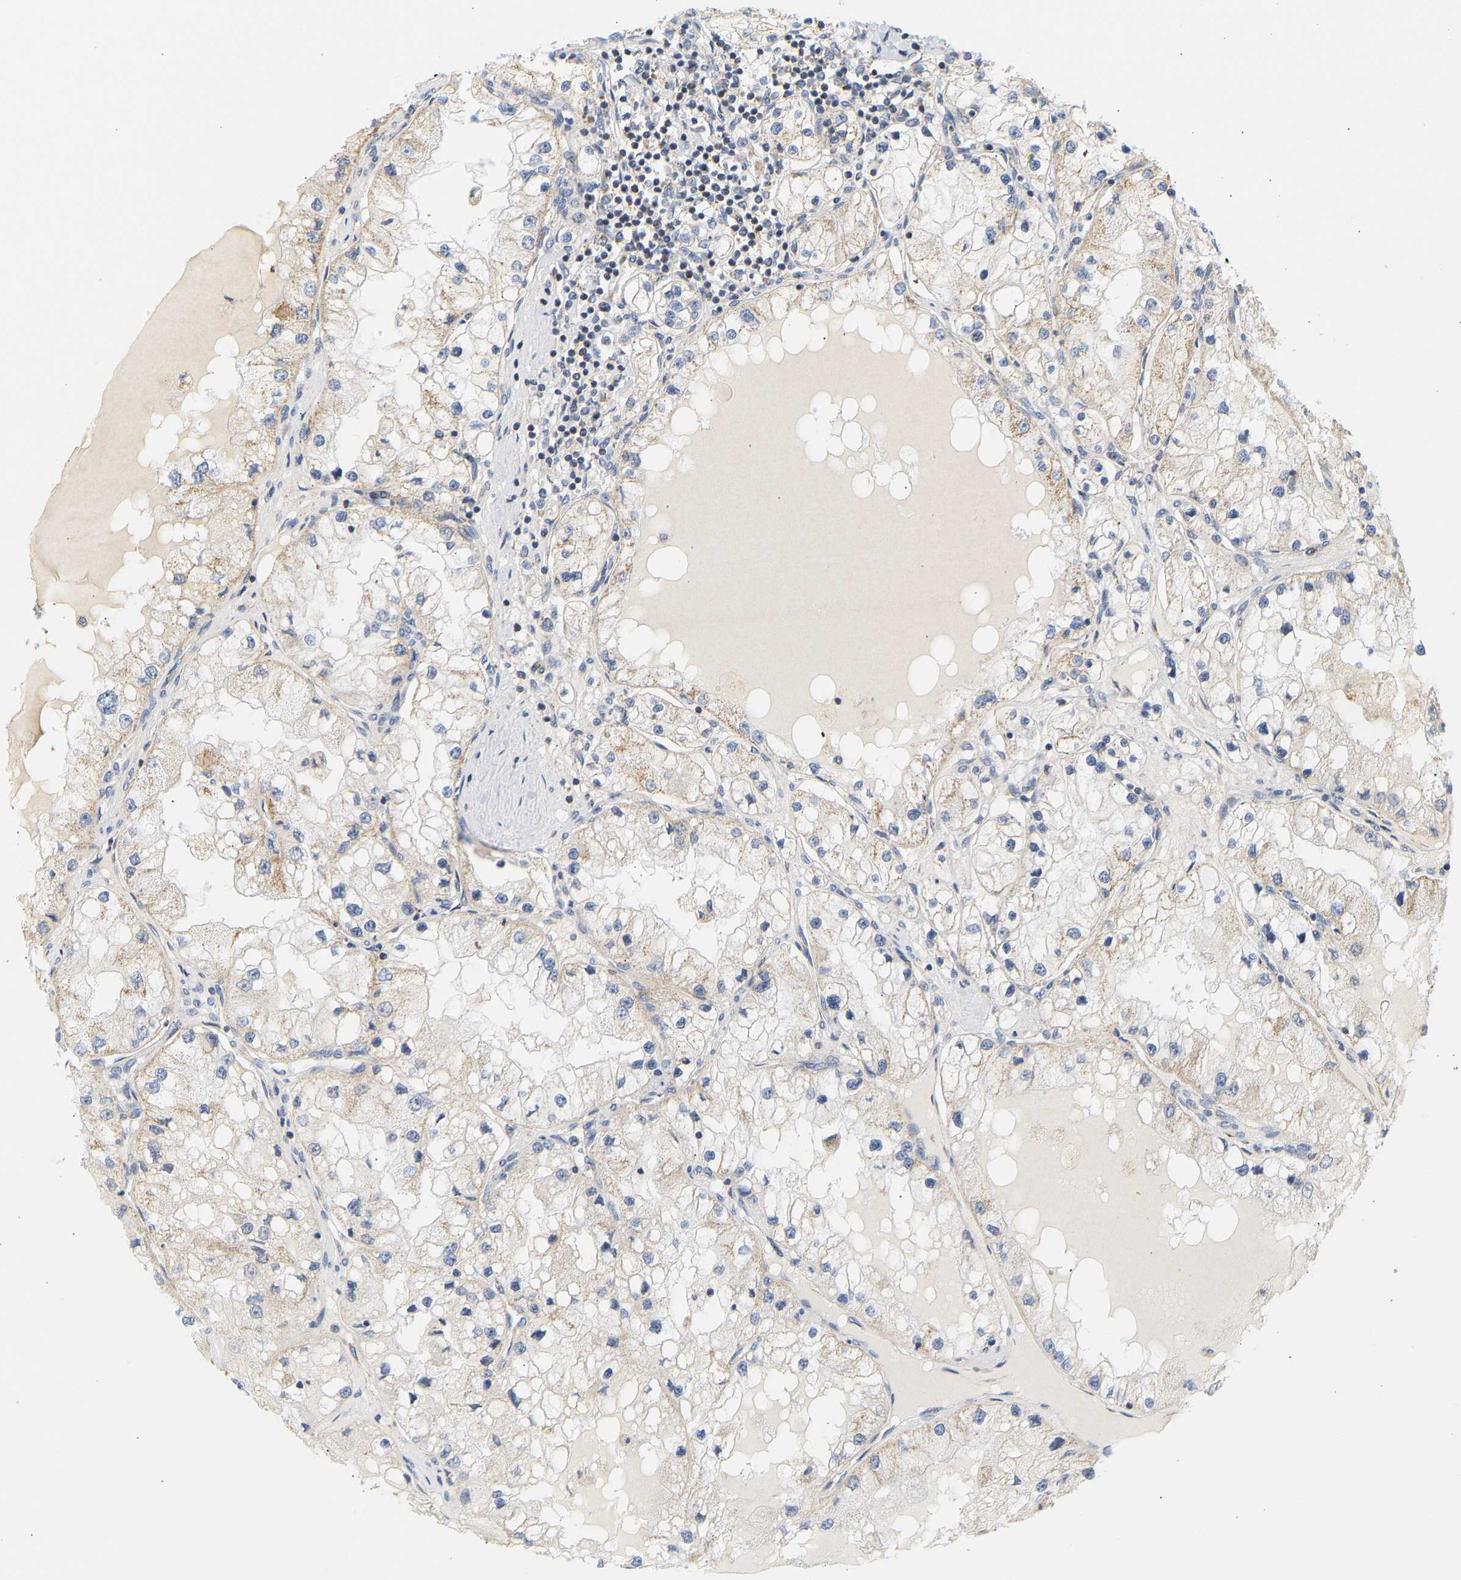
{"staining": {"intensity": "weak", "quantity": "<25%", "location": "cytoplasmic/membranous"}, "tissue": "renal cancer", "cell_type": "Tumor cells", "image_type": "cancer", "snomed": [{"axis": "morphology", "description": "Adenocarcinoma, NOS"}, {"axis": "topography", "description": "Kidney"}], "caption": "Immunohistochemical staining of adenocarcinoma (renal) demonstrates no significant positivity in tumor cells.", "gene": "GRPEL2", "patient": {"sex": "male", "age": 68}}